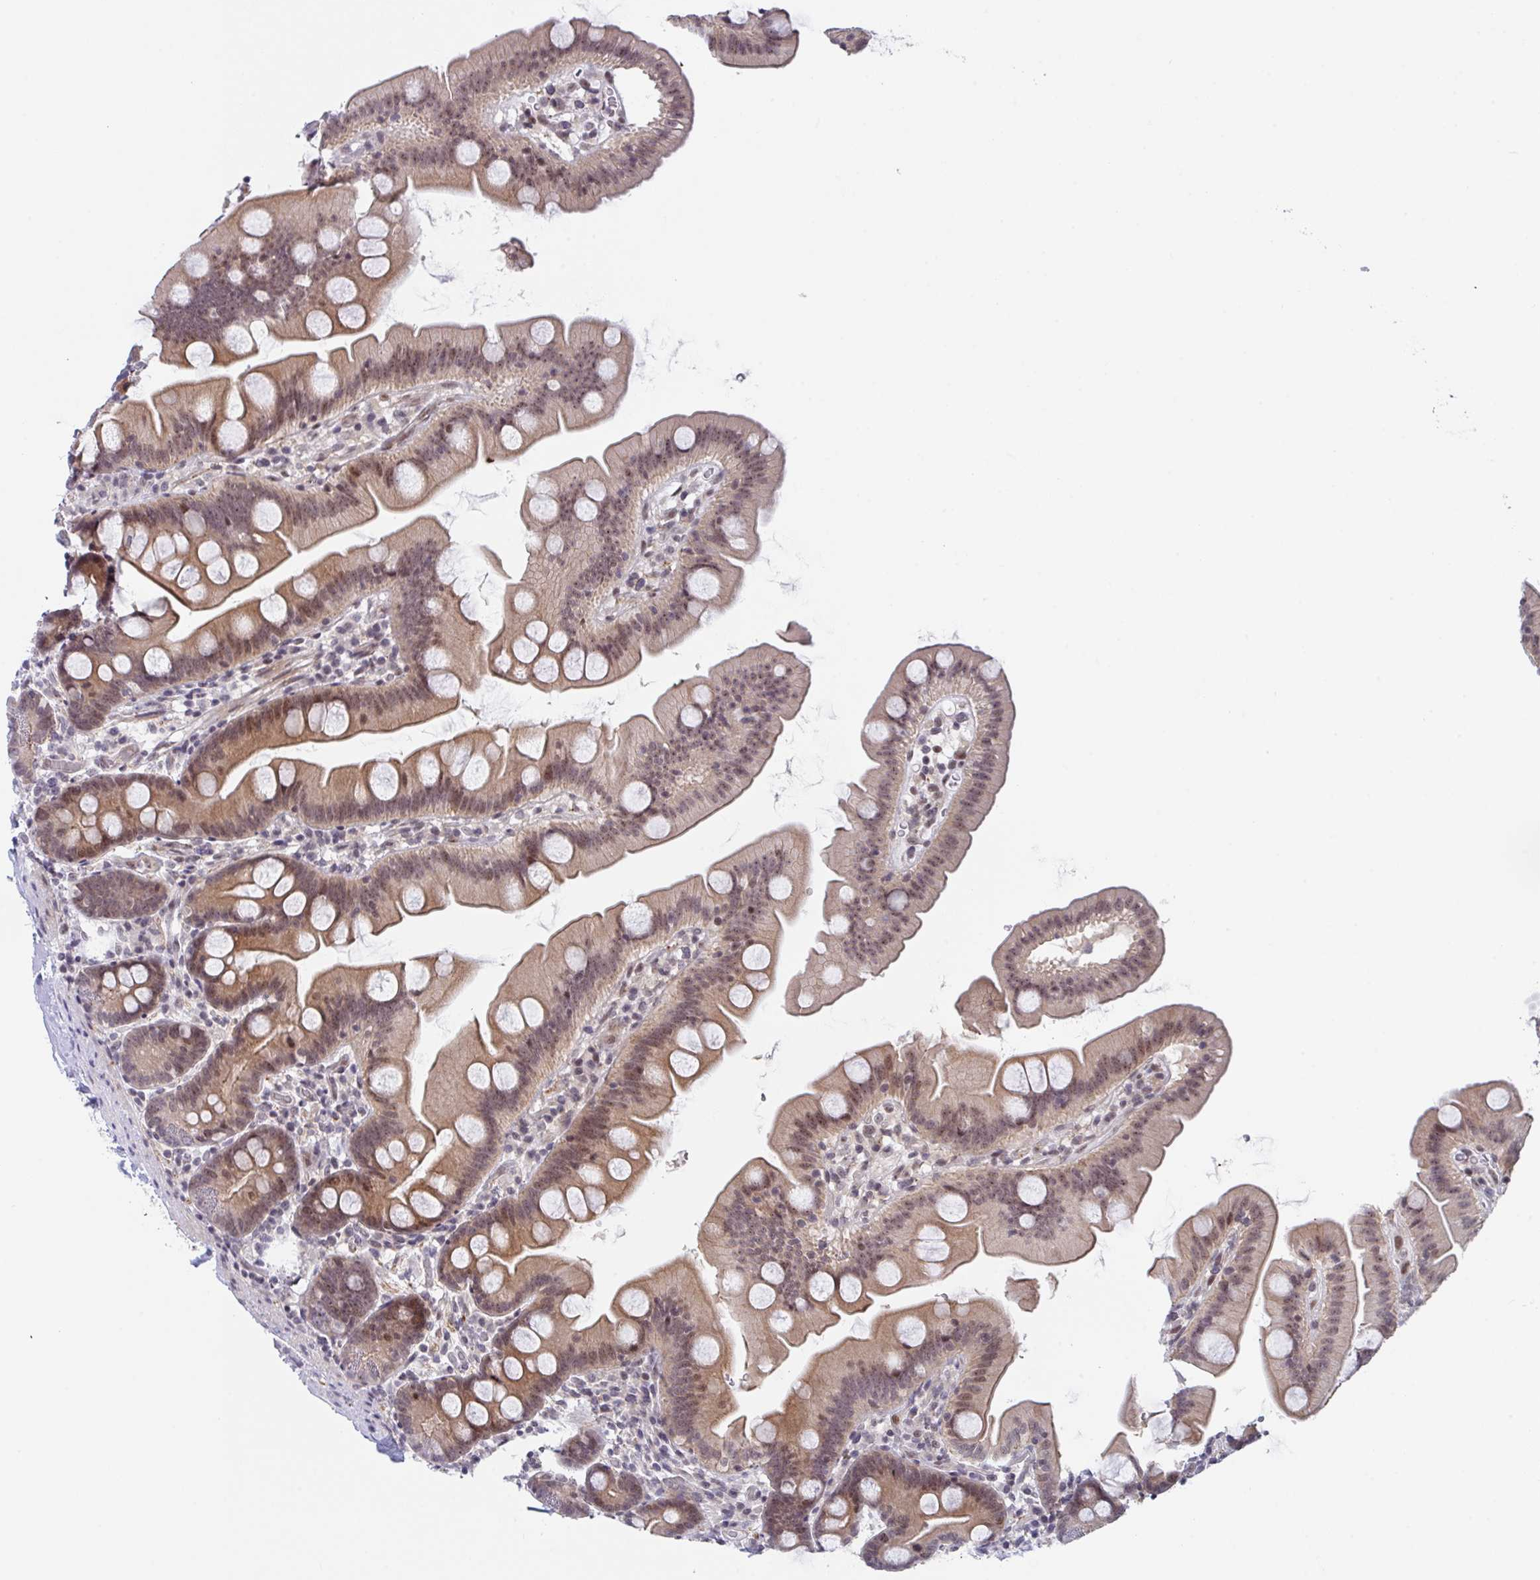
{"staining": {"intensity": "moderate", "quantity": "25%-75%", "location": "cytoplasmic/membranous,nuclear"}, "tissue": "small intestine", "cell_type": "Glandular cells", "image_type": "normal", "snomed": [{"axis": "morphology", "description": "Normal tissue, NOS"}, {"axis": "topography", "description": "Small intestine"}], "caption": "An image of small intestine stained for a protein demonstrates moderate cytoplasmic/membranous,nuclear brown staining in glandular cells. (Brightfield microscopy of DAB IHC at high magnification).", "gene": "RBM18", "patient": {"sex": "female", "age": 68}}